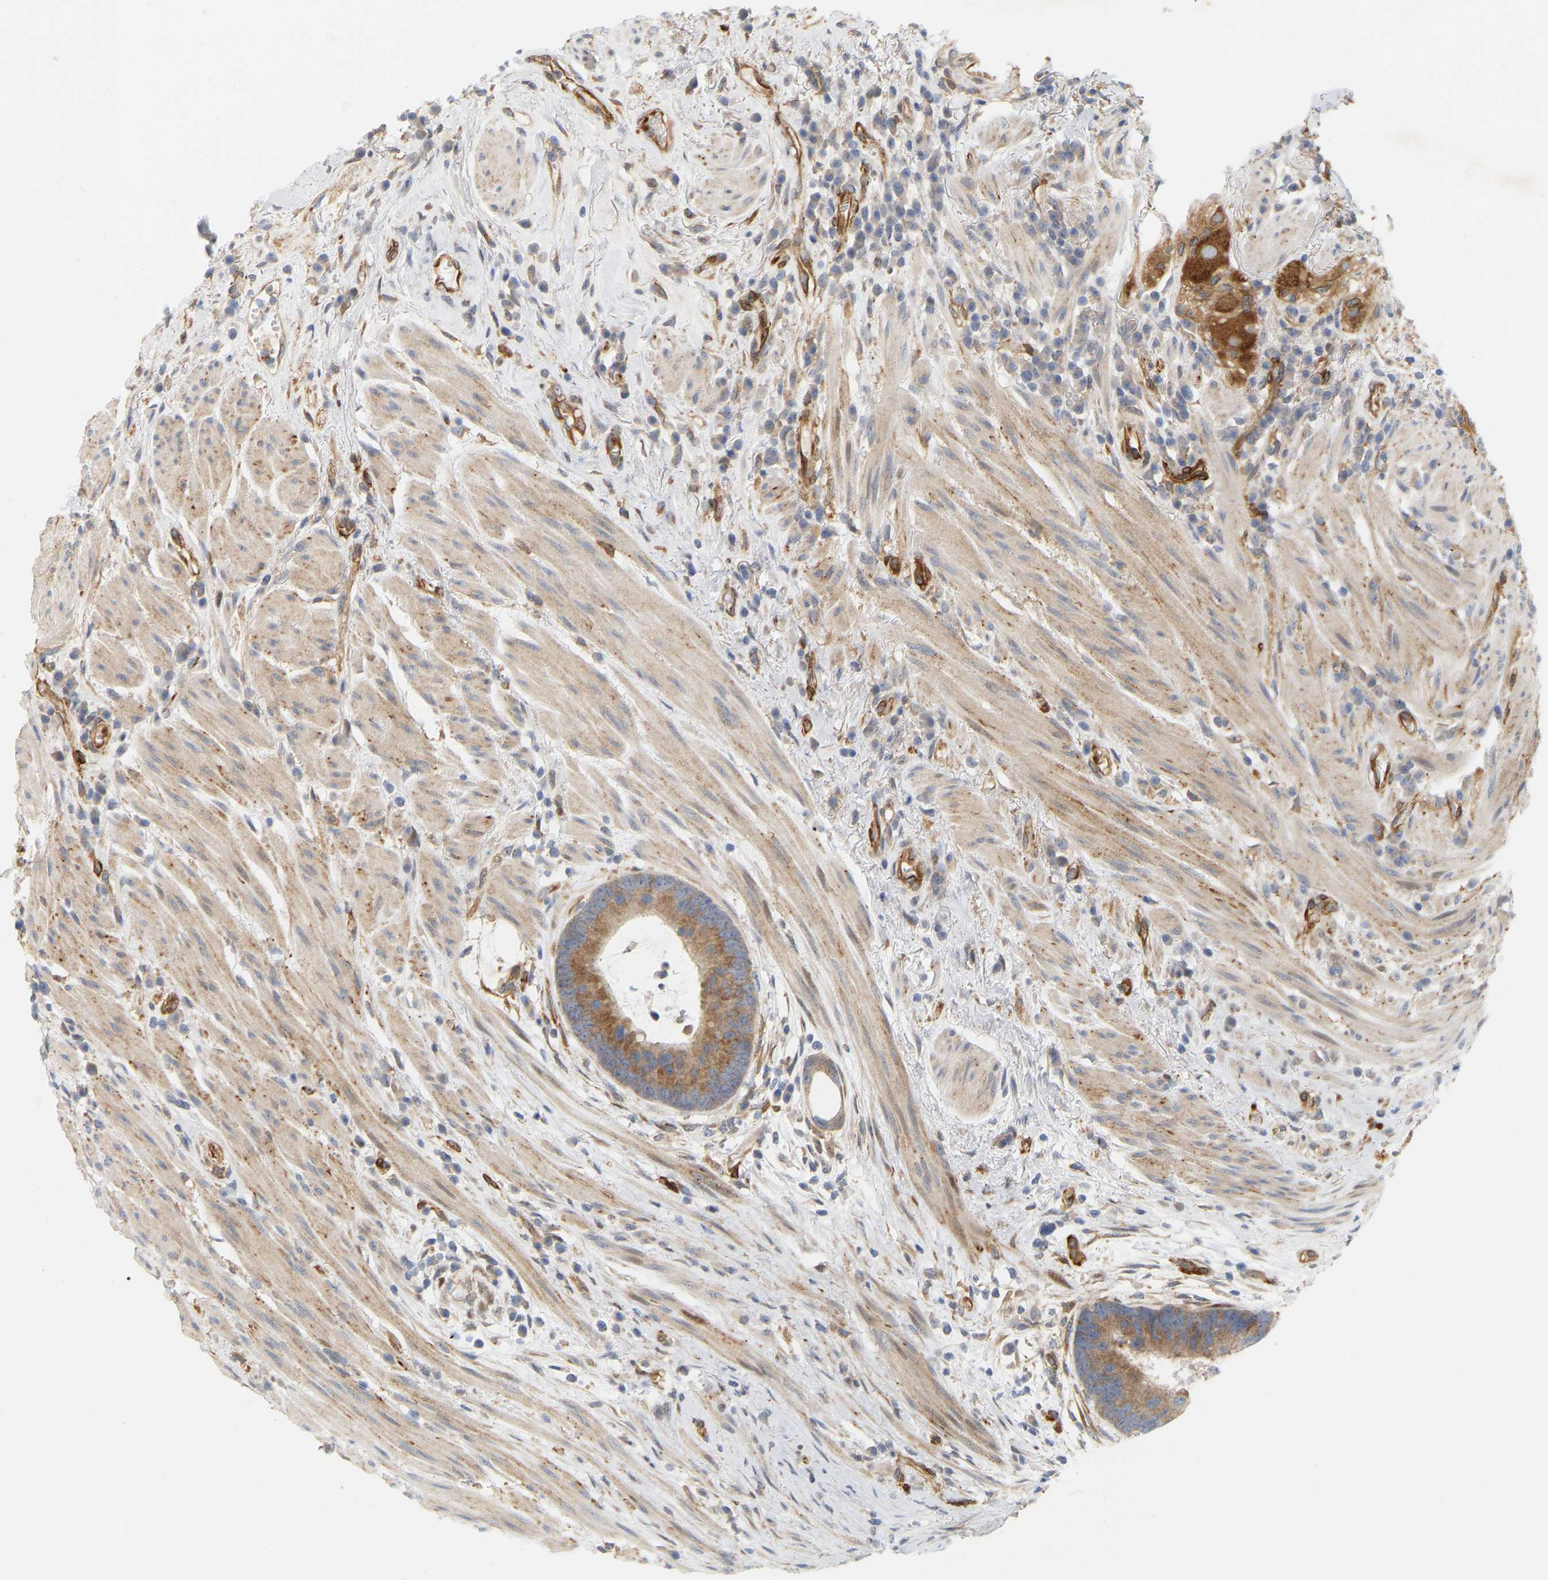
{"staining": {"intensity": "strong", "quantity": ">75%", "location": "cytoplasmic/membranous"}, "tissue": "colorectal cancer", "cell_type": "Tumor cells", "image_type": "cancer", "snomed": [{"axis": "morphology", "description": "Adenocarcinoma, NOS"}, {"axis": "topography", "description": "Rectum"}], "caption": "Colorectal cancer (adenocarcinoma) stained with a protein marker exhibits strong staining in tumor cells.", "gene": "RAPH1", "patient": {"sex": "female", "age": 89}}